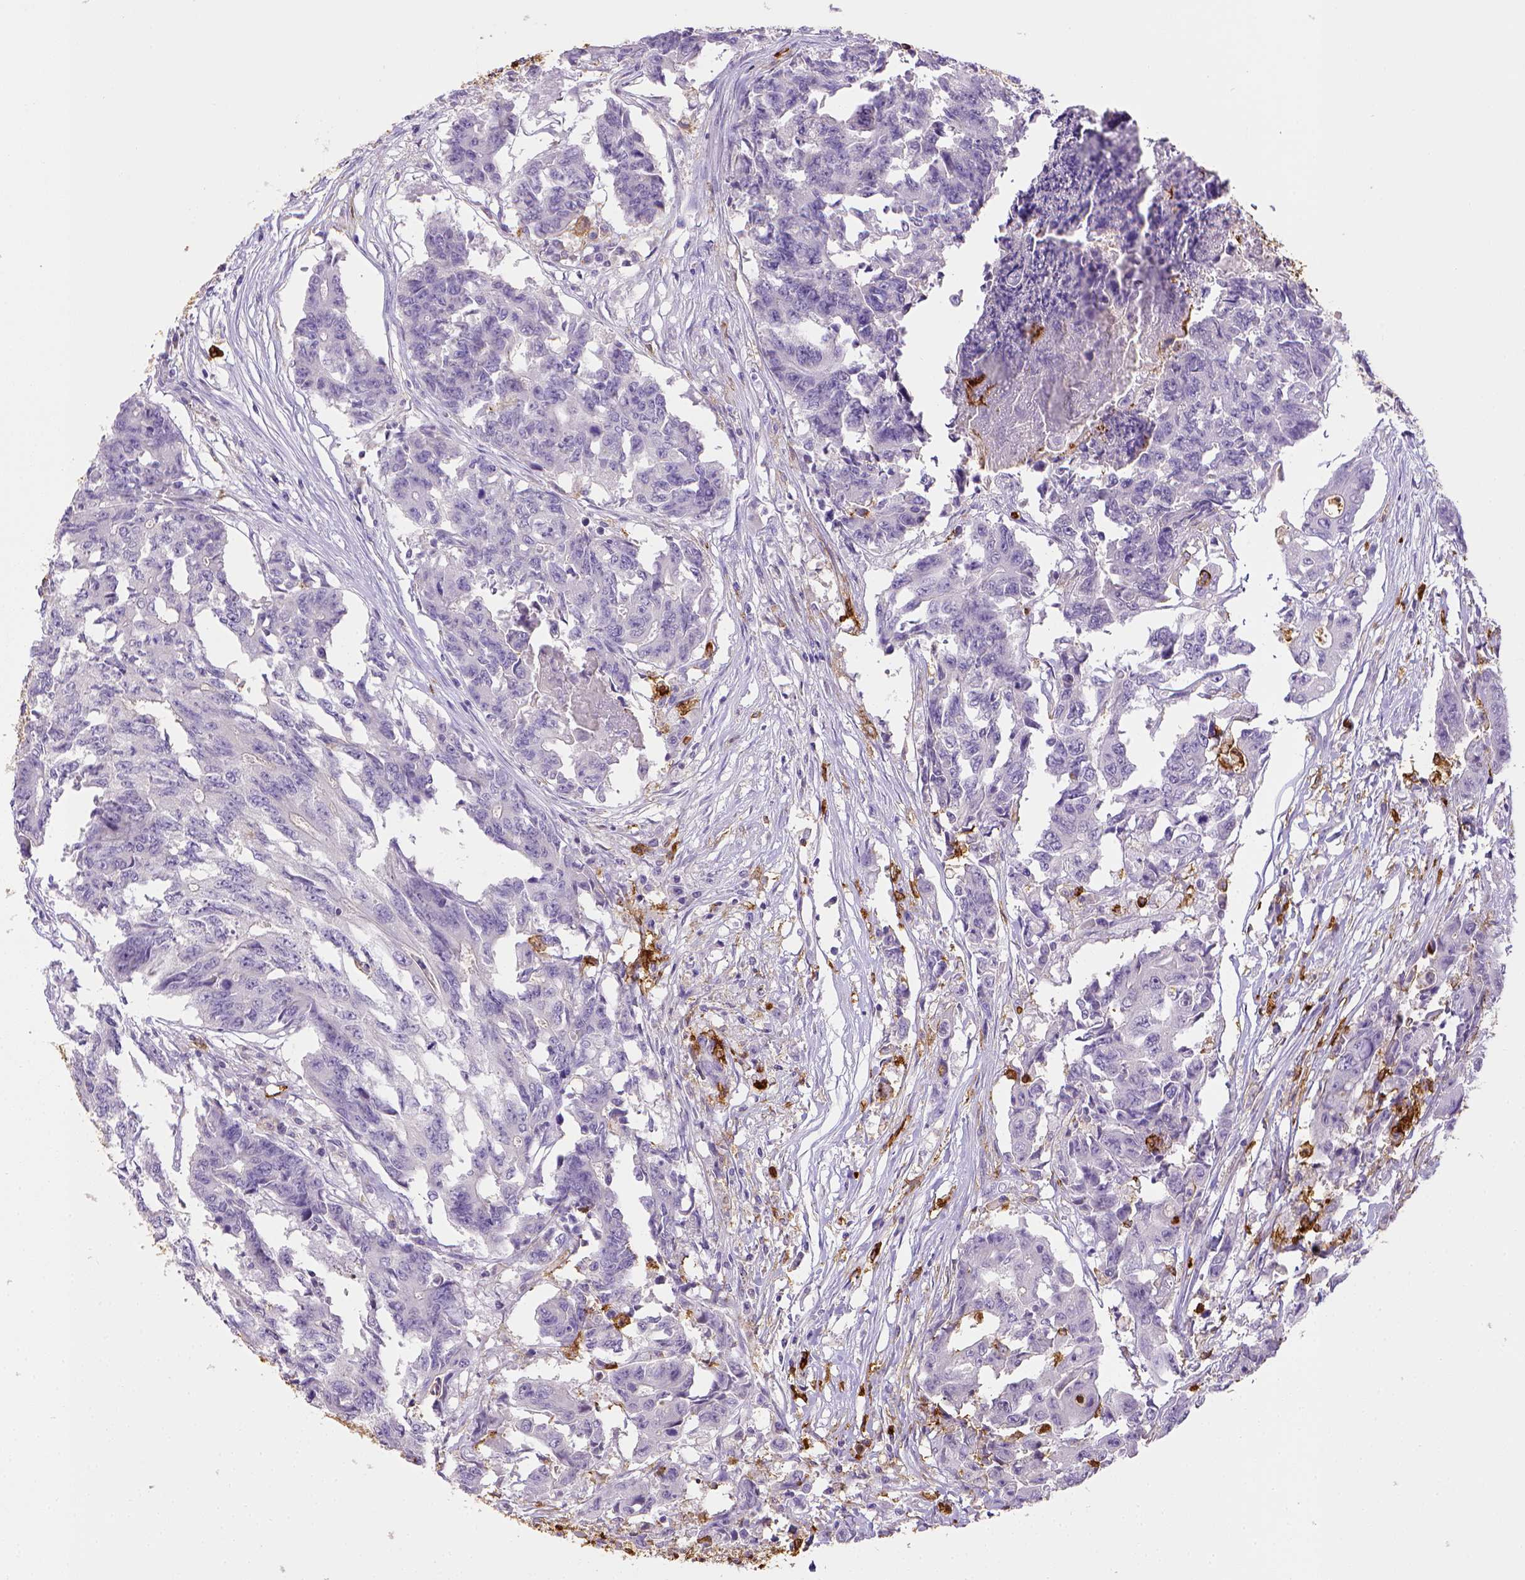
{"staining": {"intensity": "negative", "quantity": "none", "location": "none"}, "tissue": "colorectal cancer", "cell_type": "Tumor cells", "image_type": "cancer", "snomed": [{"axis": "morphology", "description": "Adenocarcinoma, NOS"}, {"axis": "topography", "description": "Rectum"}], "caption": "DAB immunohistochemical staining of human colorectal adenocarcinoma displays no significant staining in tumor cells.", "gene": "ITGAM", "patient": {"sex": "male", "age": 54}}